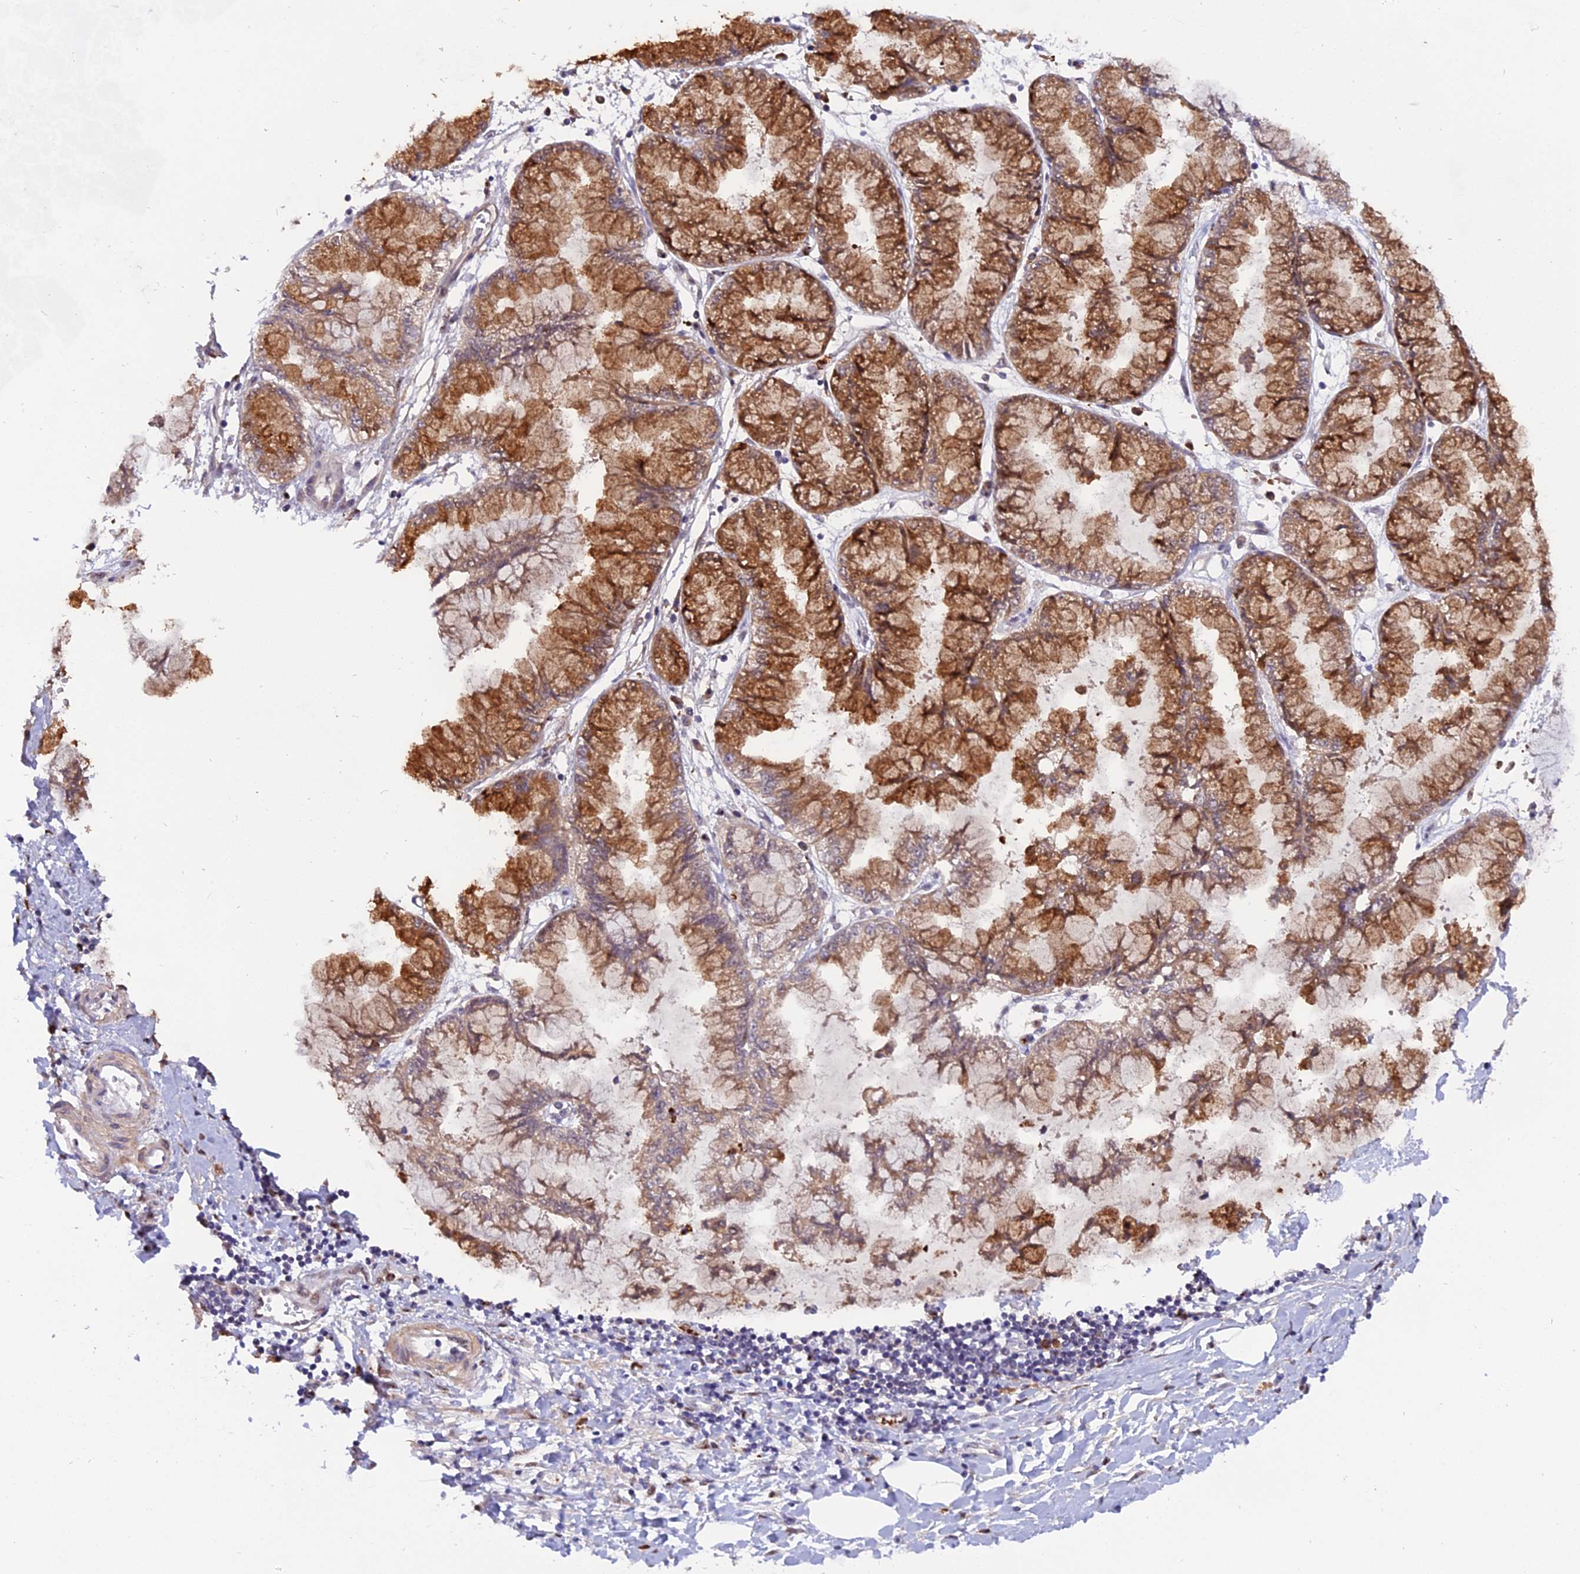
{"staining": {"intensity": "strong", "quantity": ">75%", "location": "cytoplasmic/membranous"}, "tissue": "pancreatic cancer", "cell_type": "Tumor cells", "image_type": "cancer", "snomed": [{"axis": "morphology", "description": "Adenocarcinoma, NOS"}, {"axis": "topography", "description": "Pancreas"}], "caption": "Human pancreatic adenocarcinoma stained for a protein (brown) reveals strong cytoplasmic/membranous positive expression in about >75% of tumor cells.", "gene": "FAM118B", "patient": {"sex": "male", "age": 73}}